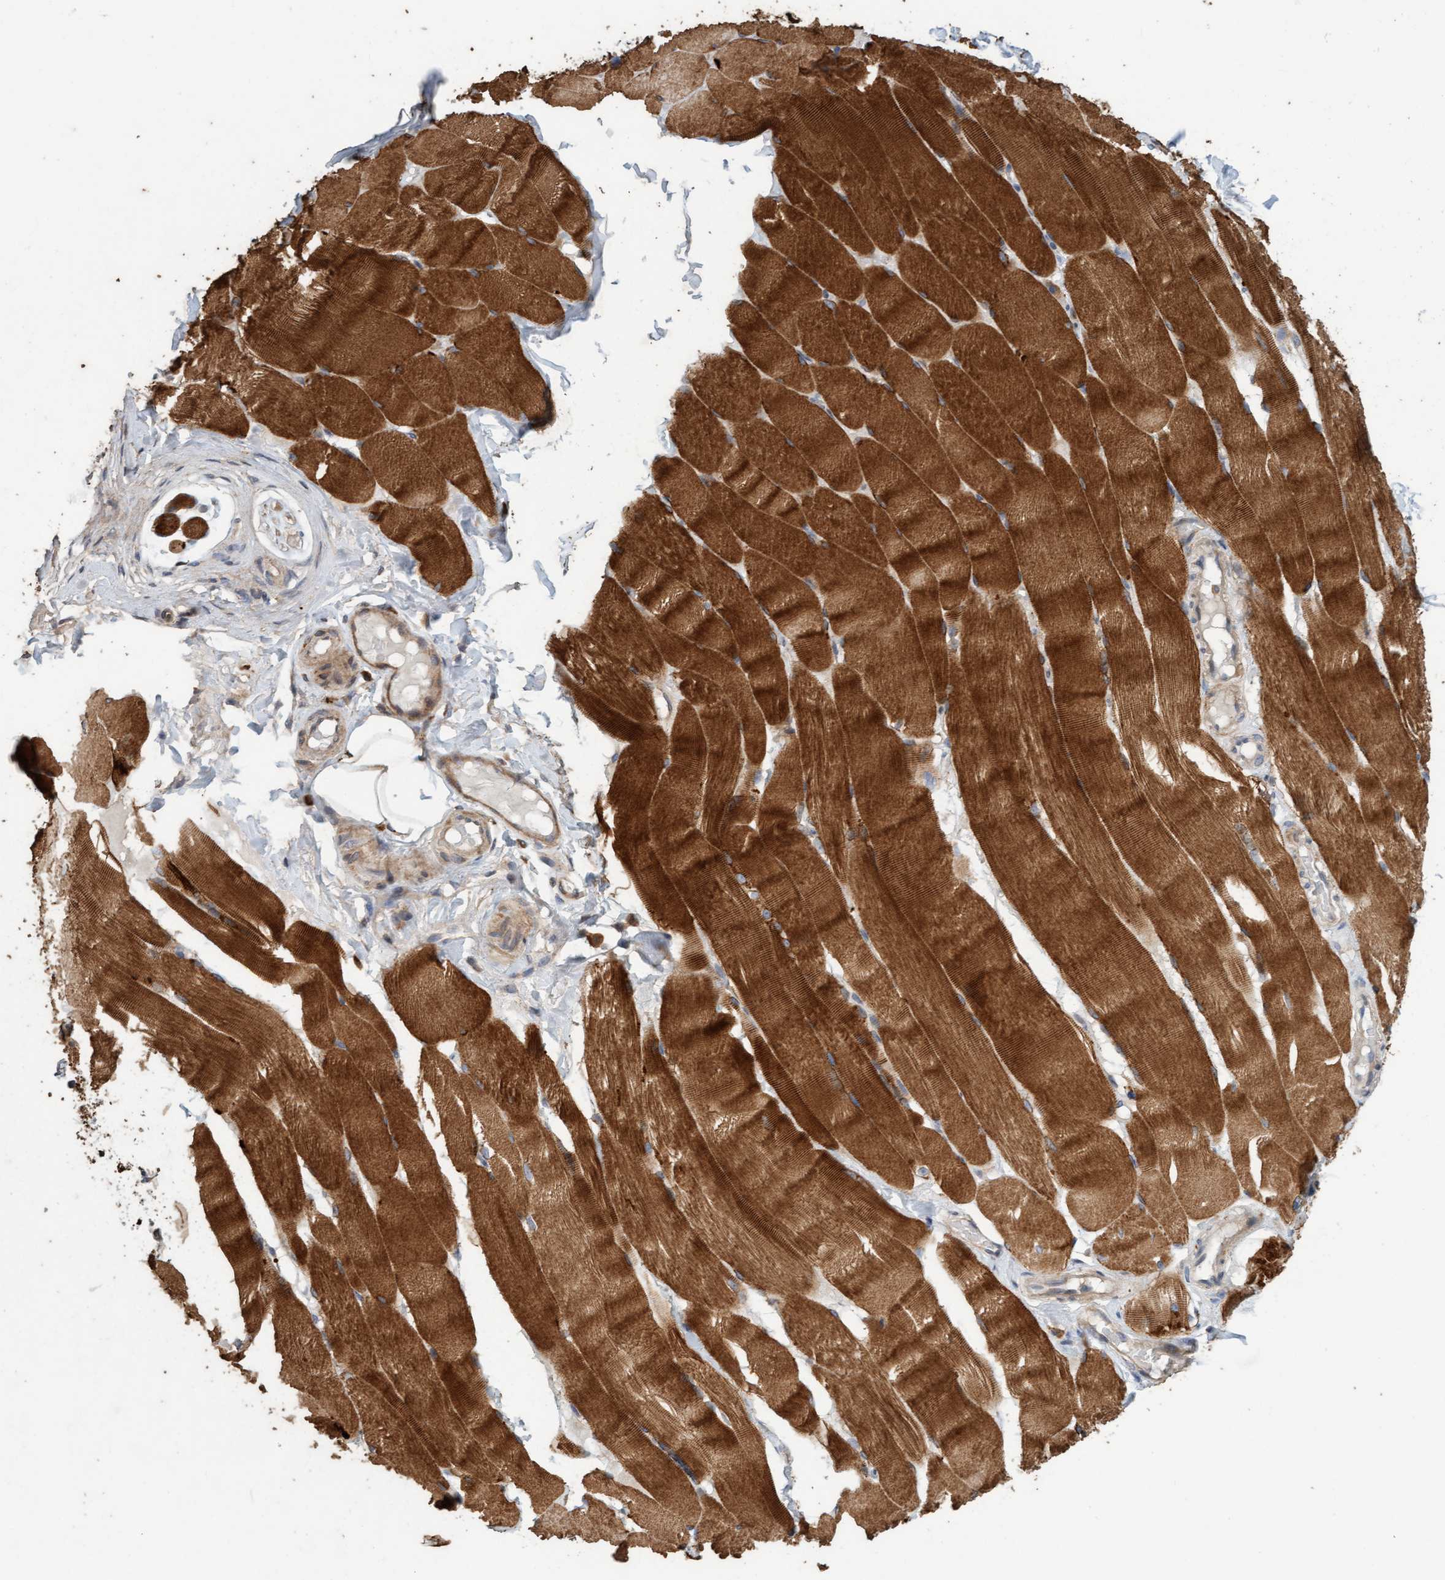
{"staining": {"intensity": "strong", "quantity": ">75%", "location": "cytoplasmic/membranous"}, "tissue": "skeletal muscle", "cell_type": "Myocytes", "image_type": "normal", "snomed": [{"axis": "morphology", "description": "Normal tissue, NOS"}, {"axis": "topography", "description": "Skin"}, {"axis": "topography", "description": "Skeletal muscle"}], "caption": "Myocytes exhibit strong cytoplasmic/membranous positivity in about >75% of cells in unremarkable skeletal muscle. (DAB IHC with brightfield microscopy, high magnification).", "gene": "LONRF1", "patient": {"sex": "male", "age": 83}}